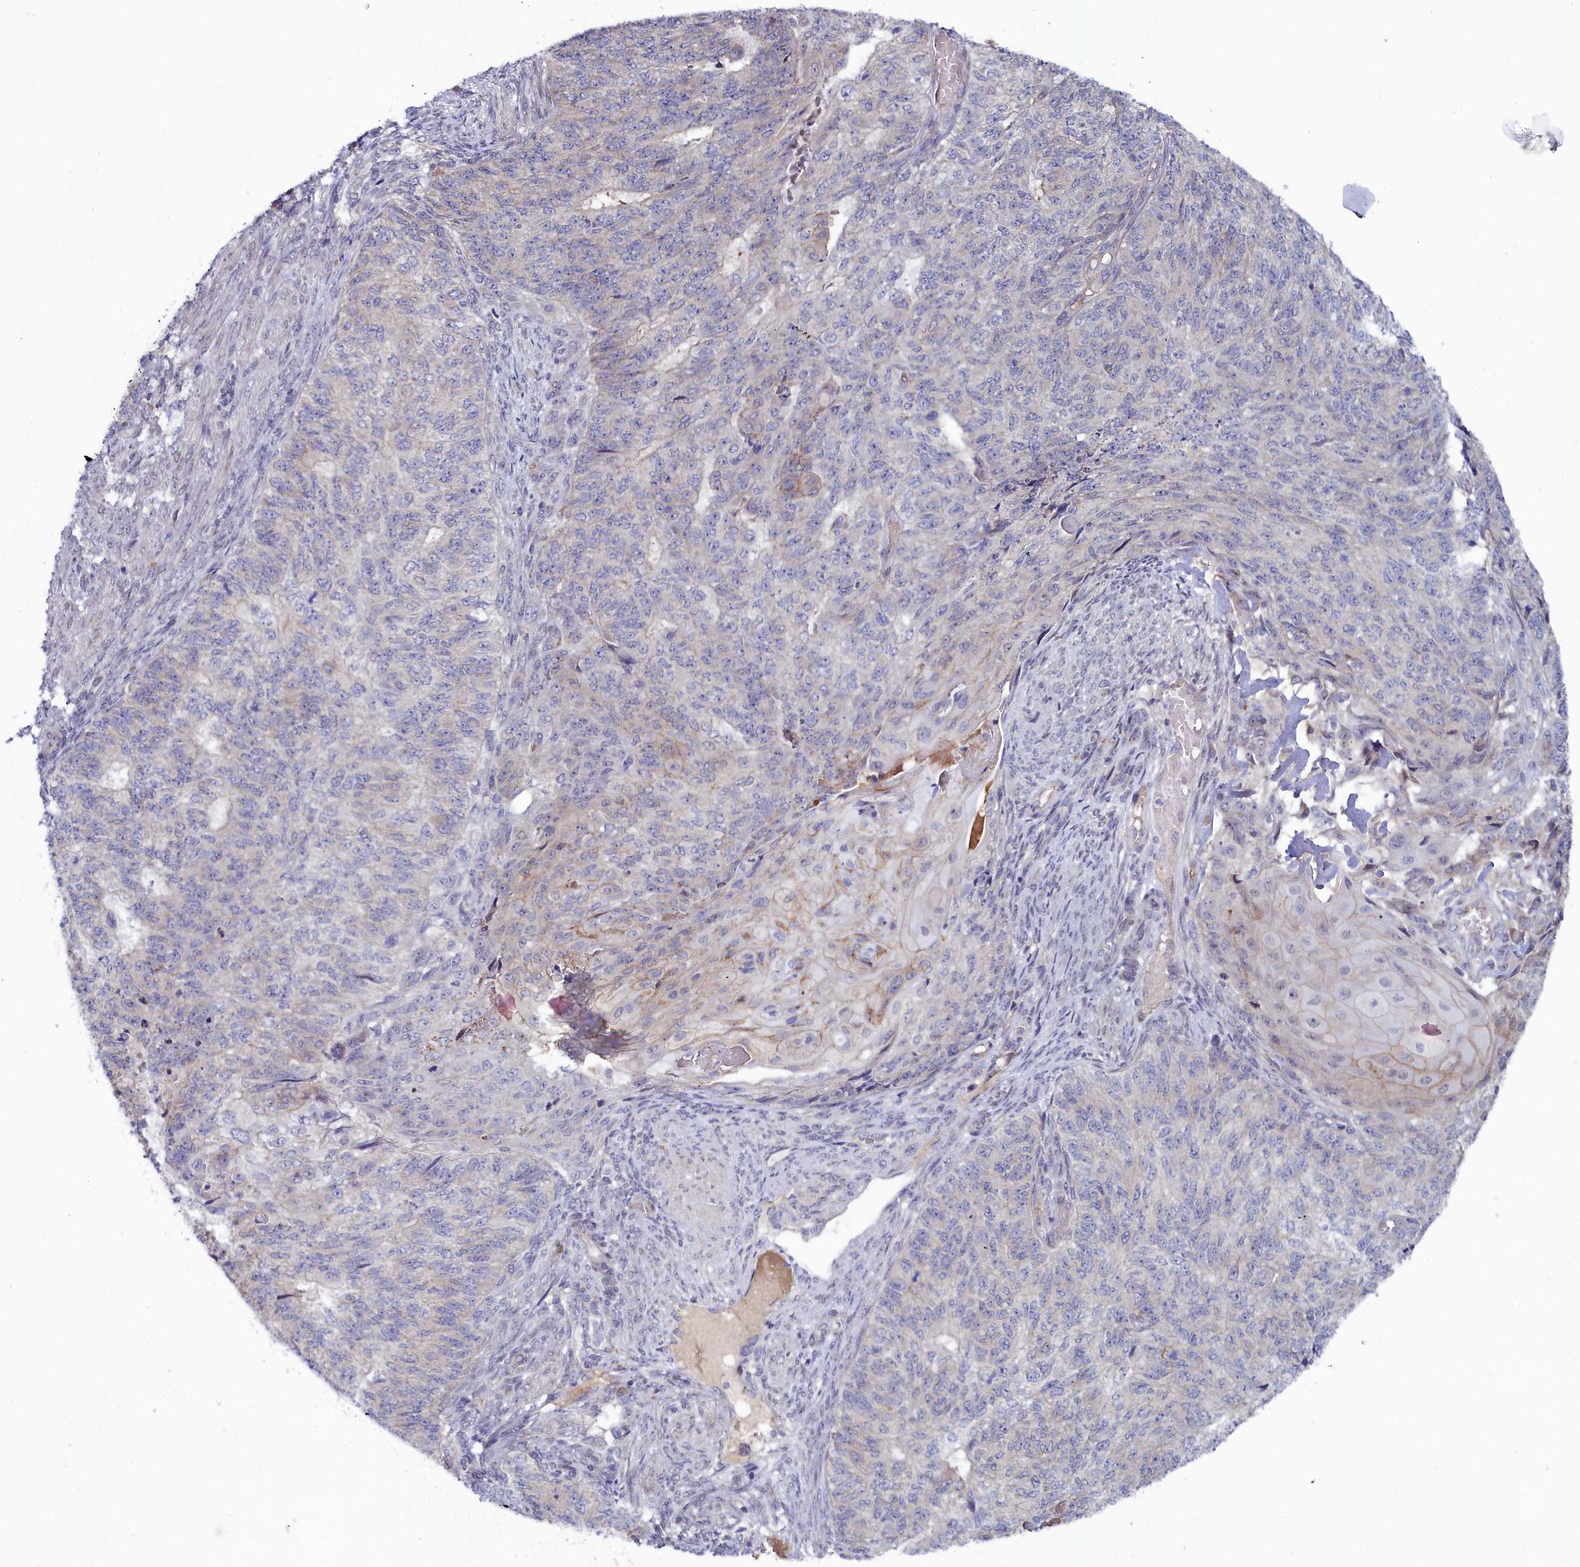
{"staining": {"intensity": "negative", "quantity": "none", "location": "none"}, "tissue": "endometrial cancer", "cell_type": "Tumor cells", "image_type": "cancer", "snomed": [{"axis": "morphology", "description": "Adenocarcinoma, NOS"}, {"axis": "topography", "description": "Endometrium"}], "caption": "A micrograph of adenocarcinoma (endometrial) stained for a protein demonstrates no brown staining in tumor cells. The staining is performed using DAB (3,3'-diaminobenzidine) brown chromogen with nuclei counter-stained in using hematoxylin.", "gene": "KCTD18", "patient": {"sex": "female", "age": 32}}